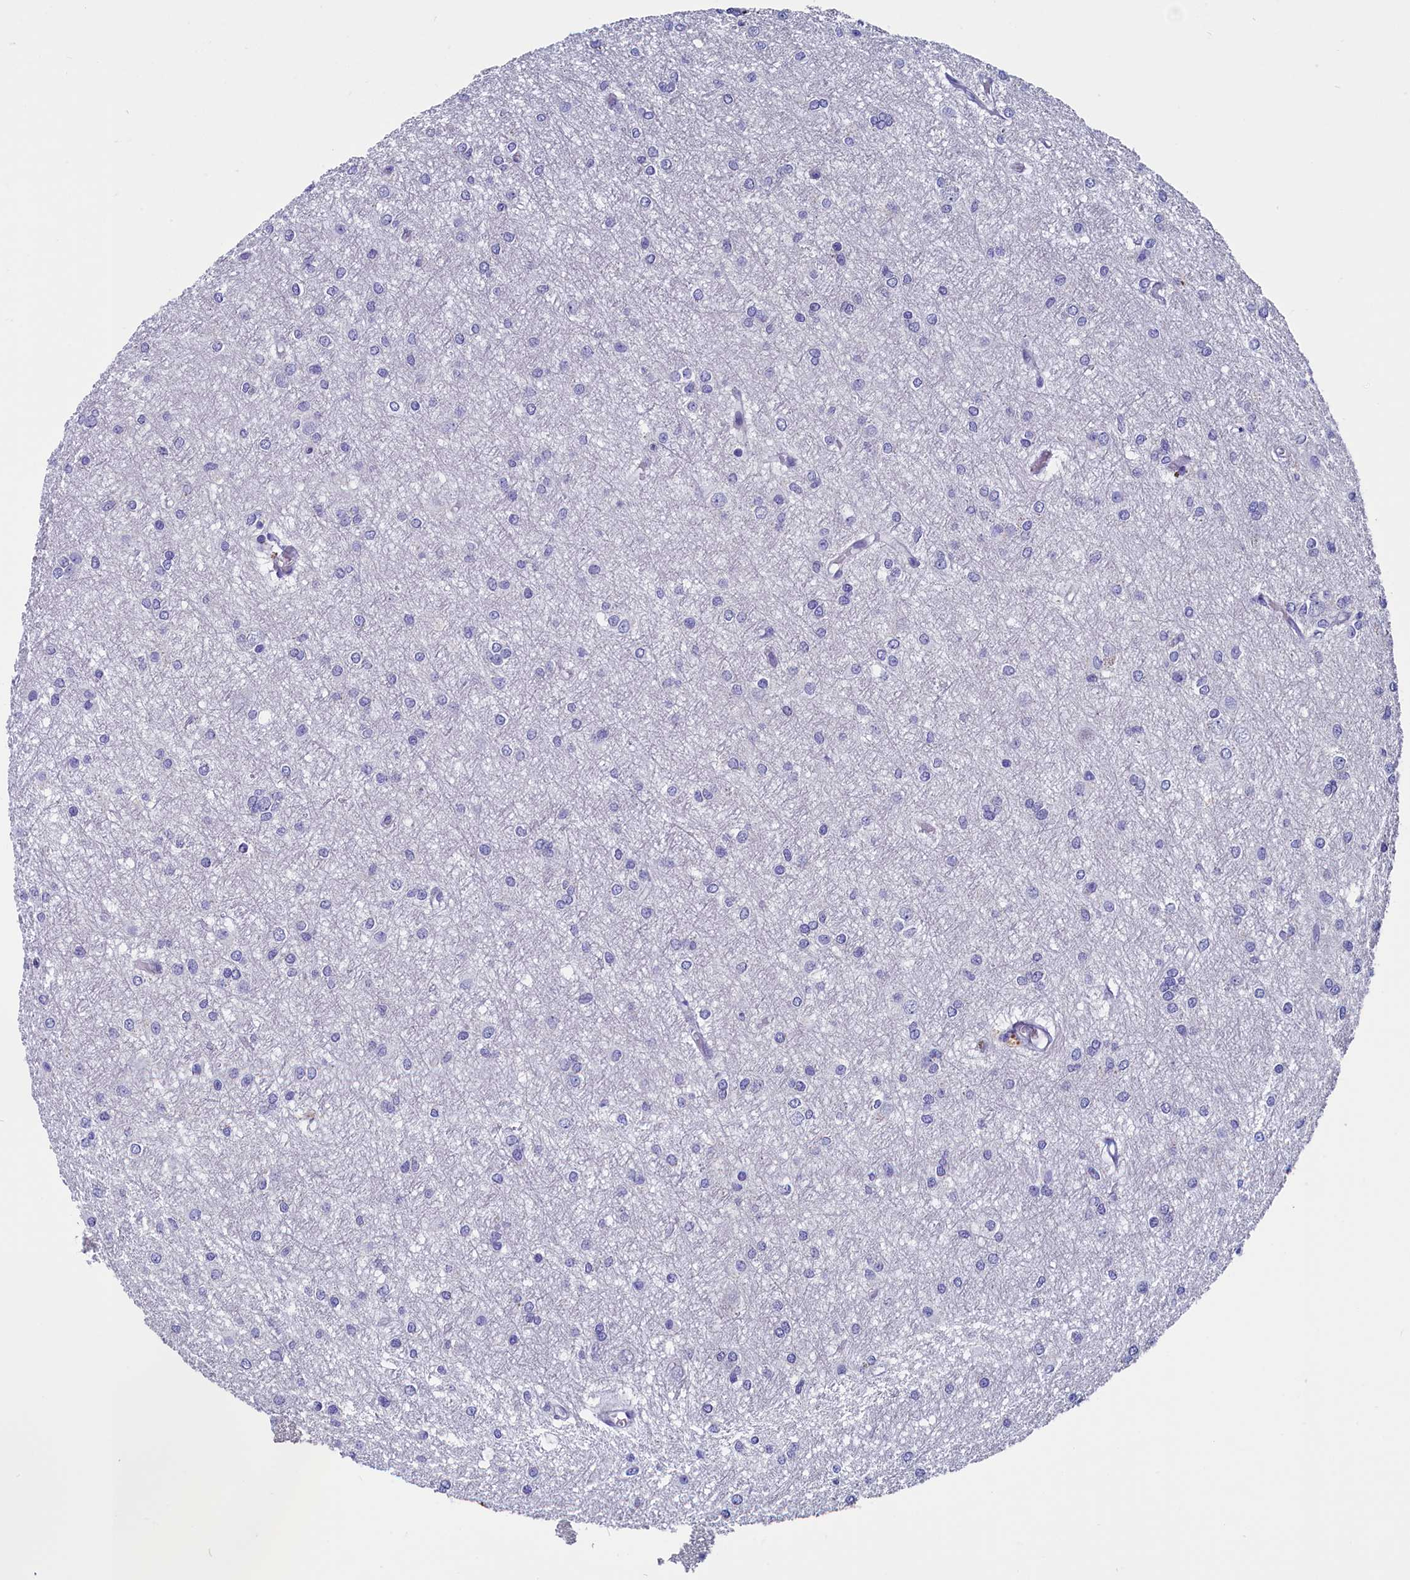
{"staining": {"intensity": "negative", "quantity": "none", "location": "none"}, "tissue": "glioma", "cell_type": "Tumor cells", "image_type": "cancer", "snomed": [{"axis": "morphology", "description": "Glioma, malignant, High grade"}, {"axis": "topography", "description": "Brain"}], "caption": "IHC histopathology image of human malignant high-grade glioma stained for a protein (brown), which displays no staining in tumor cells. Nuclei are stained in blue.", "gene": "CIAPIN1", "patient": {"sex": "female", "age": 50}}